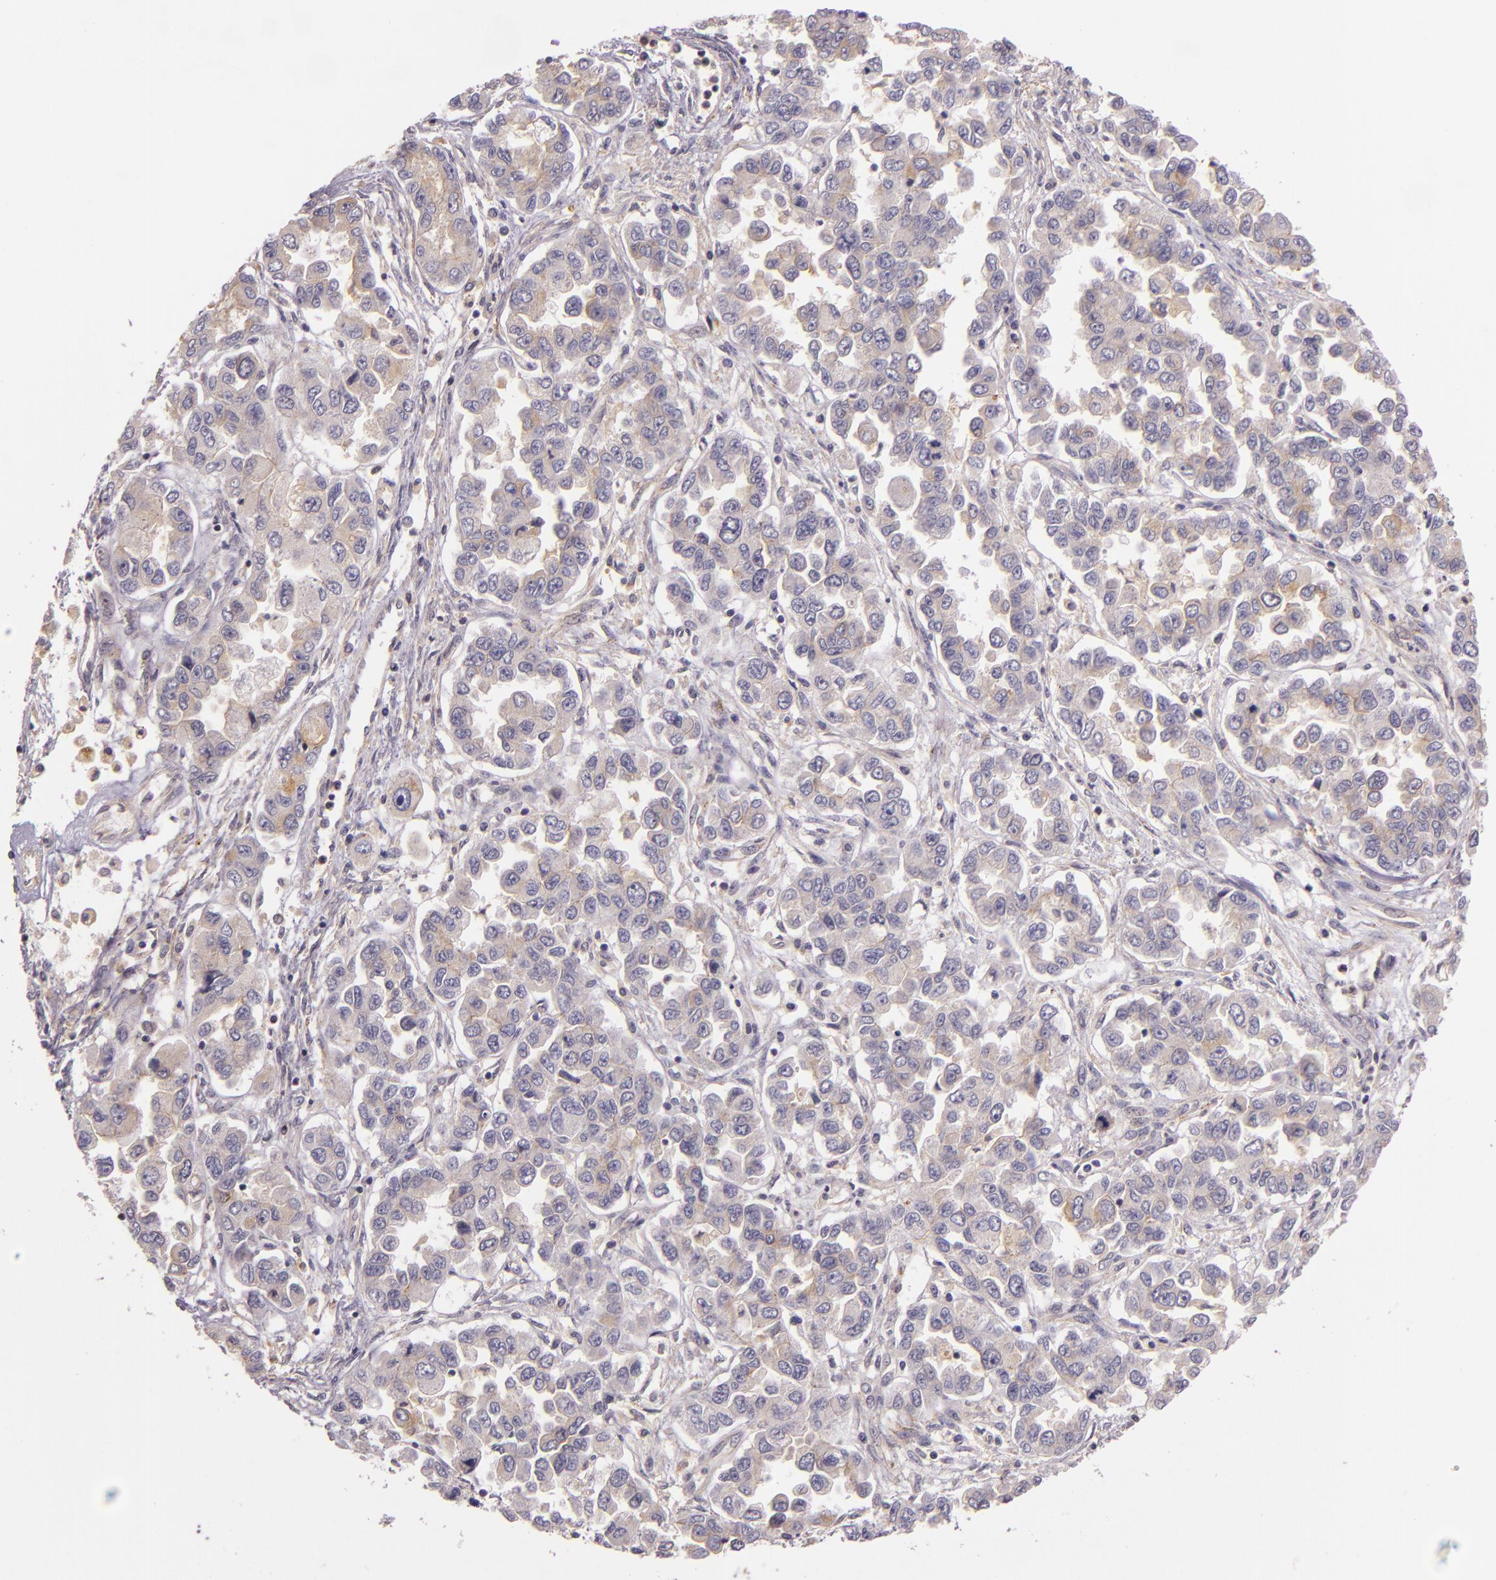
{"staining": {"intensity": "weak", "quantity": "<25%", "location": "cytoplasmic/membranous"}, "tissue": "ovarian cancer", "cell_type": "Tumor cells", "image_type": "cancer", "snomed": [{"axis": "morphology", "description": "Cystadenocarcinoma, serous, NOS"}, {"axis": "topography", "description": "Ovary"}], "caption": "Ovarian cancer was stained to show a protein in brown. There is no significant expression in tumor cells. (DAB (3,3'-diaminobenzidine) immunohistochemistry, high magnification).", "gene": "ARMH4", "patient": {"sex": "female", "age": 84}}